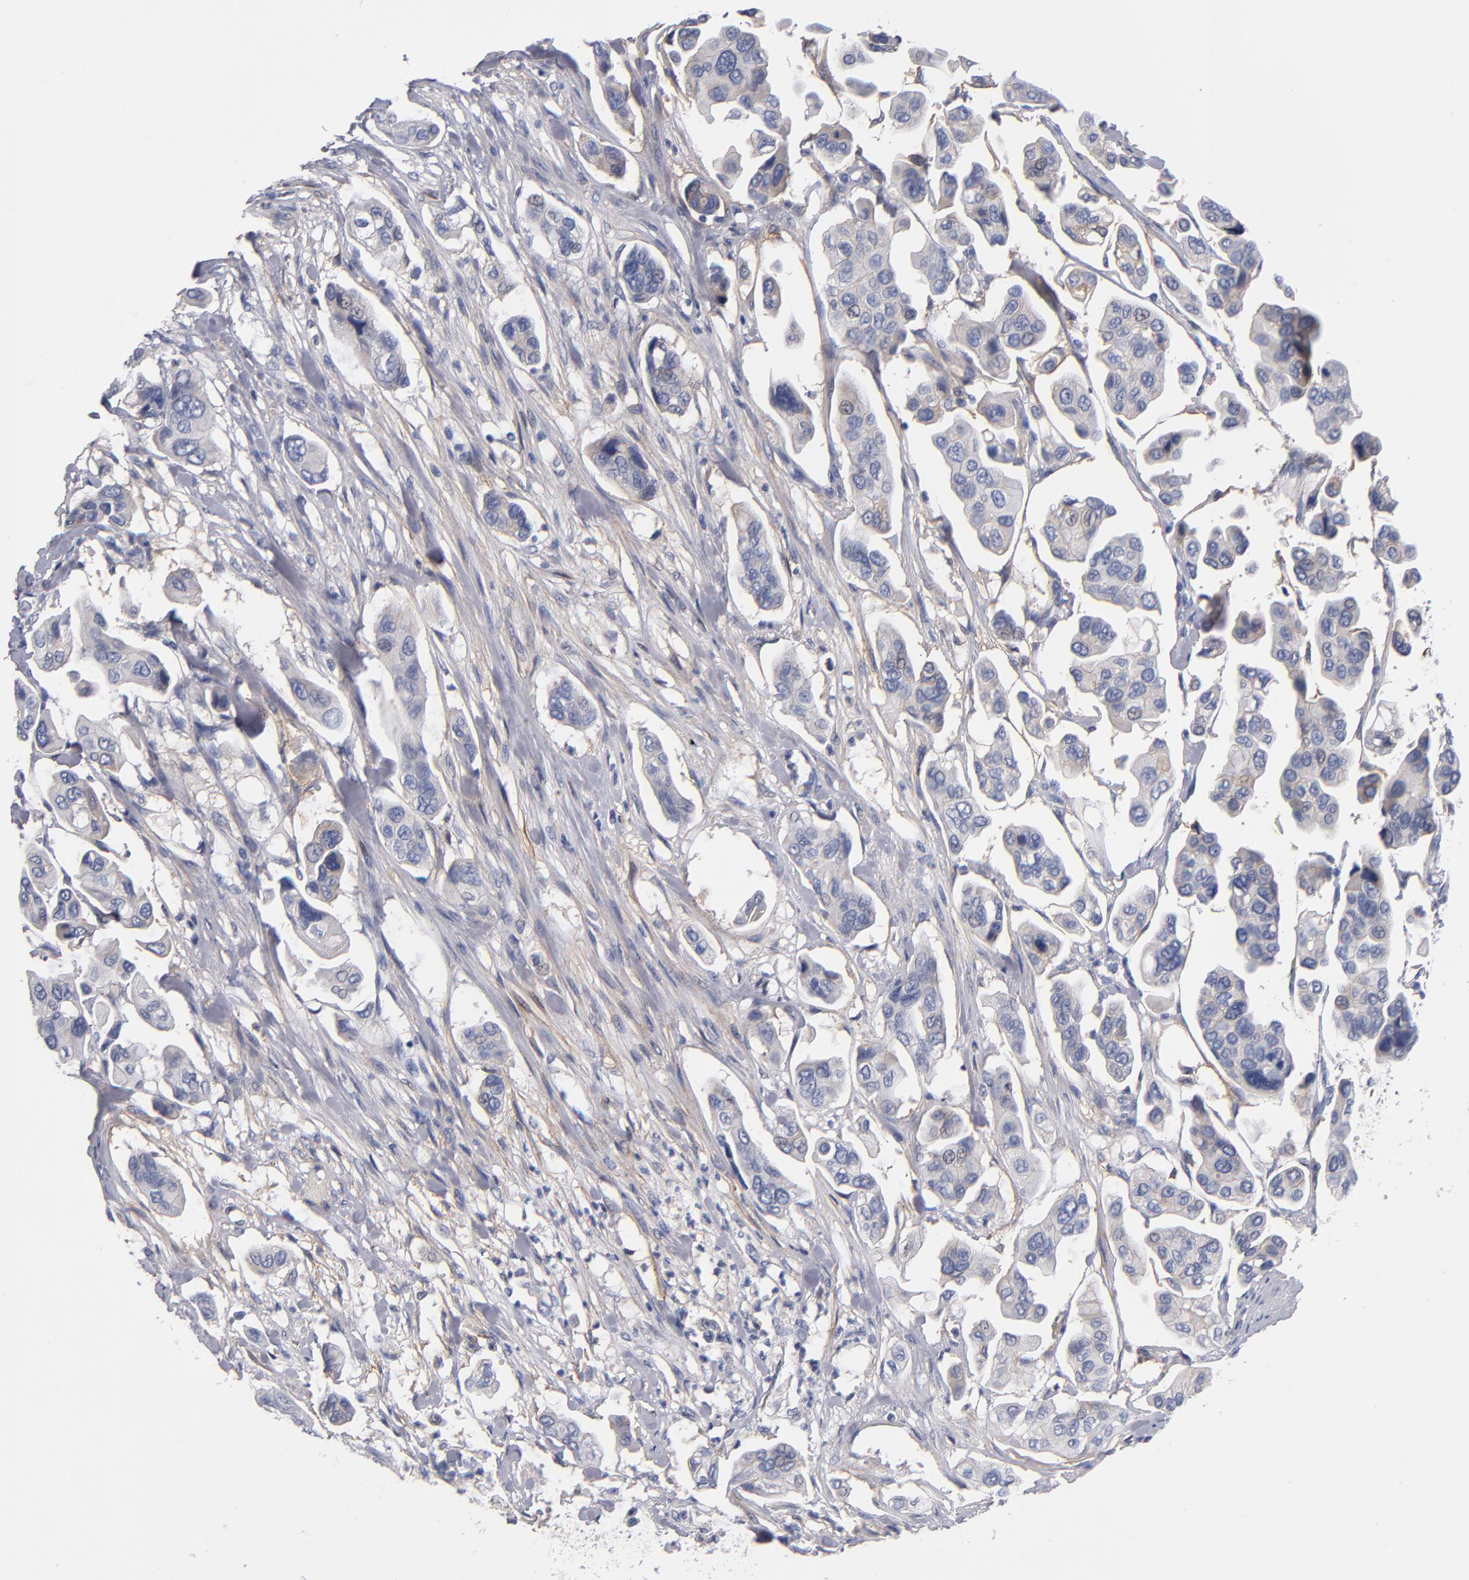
{"staining": {"intensity": "weak", "quantity": "<25%", "location": "cytoplasmic/membranous"}, "tissue": "urothelial cancer", "cell_type": "Tumor cells", "image_type": "cancer", "snomed": [{"axis": "morphology", "description": "Adenocarcinoma, NOS"}, {"axis": "topography", "description": "Urinary bladder"}], "caption": "The immunohistochemistry photomicrograph has no significant staining in tumor cells of adenocarcinoma tissue. The staining was performed using DAB (3,3'-diaminobenzidine) to visualize the protein expression in brown, while the nuclei were stained in blue with hematoxylin (Magnification: 20x).", "gene": "PLSCR4", "patient": {"sex": "male", "age": 61}}